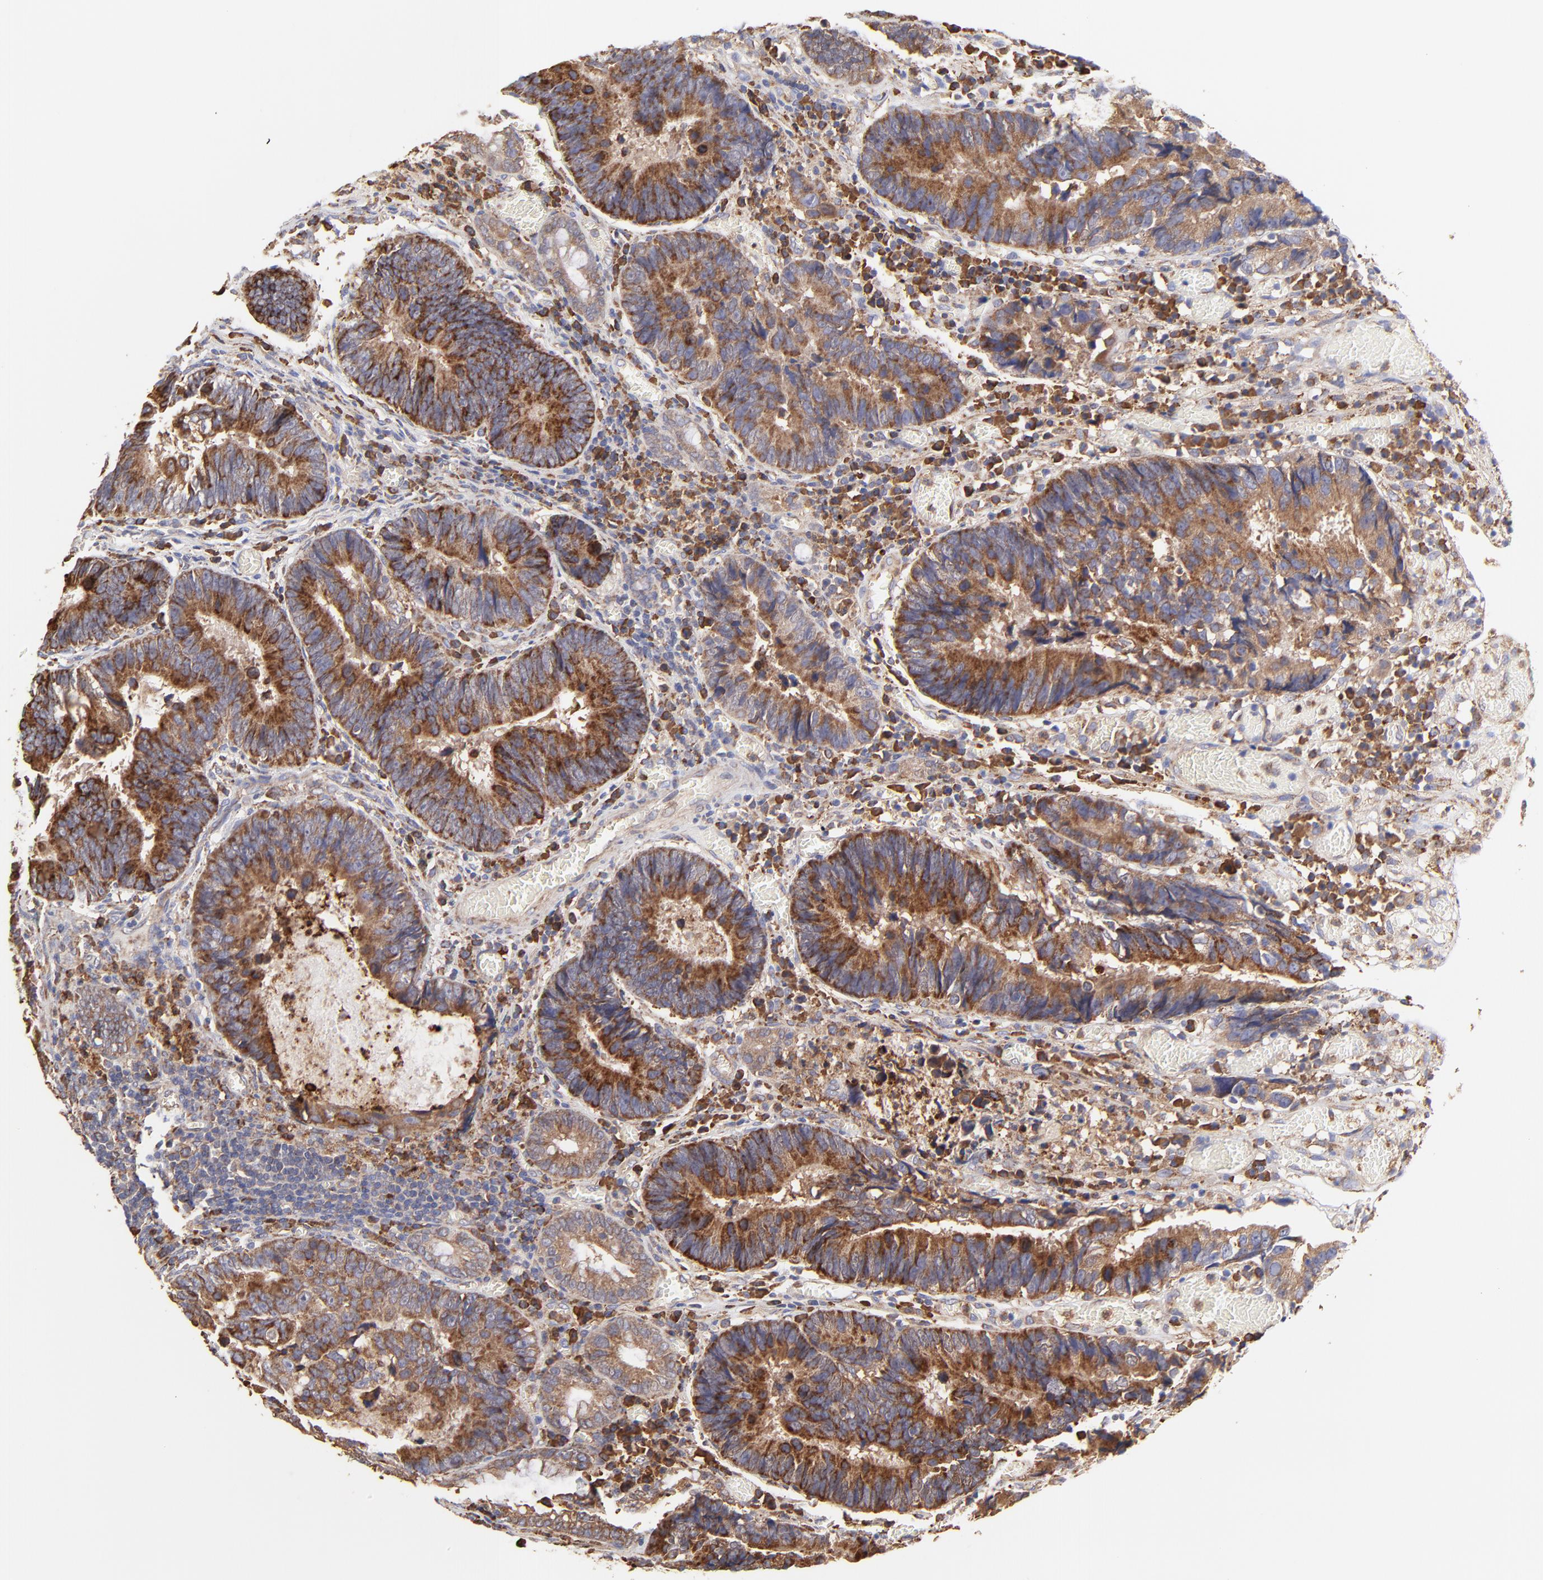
{"staining": {"intensity": "strong", "quantity": ">75%", "location": "cytoplasmic/membranous"}, "tissue": "colorectal cancer", "cell_type": "Tumor cells", "image_type": "cancer", "snomed": [{"axis": "morphology", "description": "Adenocarcinoma, NOS"}, {"axis": "topography", "description": "Rectum"}], "caption": "Strong cytoplasmic/membranous expression for a protein is present in approximately >75% of tumor cells of colorectal cancer using IHC.", "gene": "PFKM", "patient": {"sex": "female", "age": 98}}